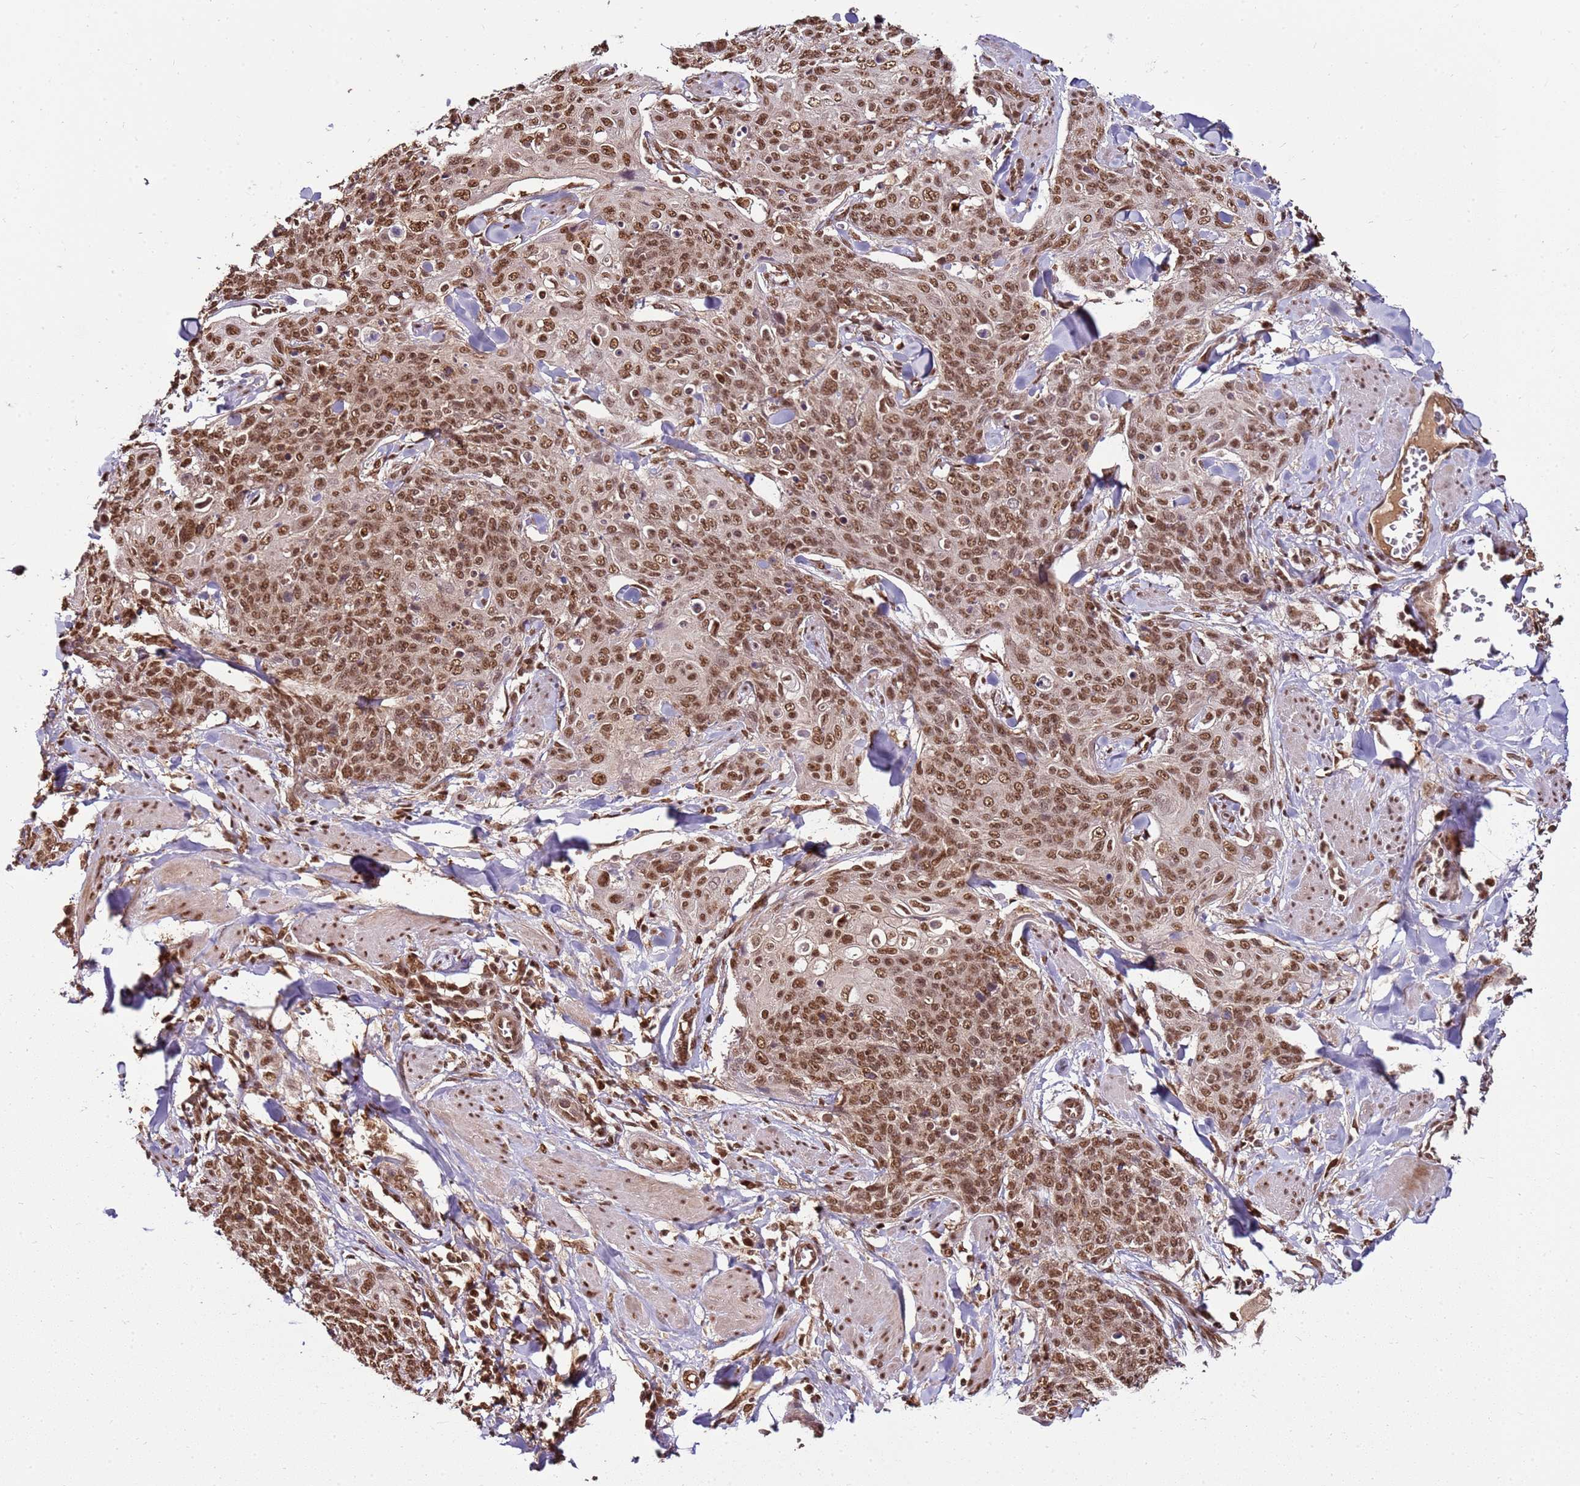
{"staining": {"intensity": "moderate", "quantity": ">75%", "location": "nuclear"}, "tissue": "skin cancer", "cell_type": "Tumor cells", "image_type": "cancer", "snomed": [{"axis": "morphology", "description": "Squamous cell carcinoma, NOS"}, {"axis": "topography", "description": "Skin"}, {"axis": "topography", "description": "Vulva"}], "caption": "Skin cancer (squamous cell carcinoma) stained with a protein marker exhibits moderate staining in tumor cells.", "gene": "ZBTB12", "patient": {"sex": "female", "age": 85}}